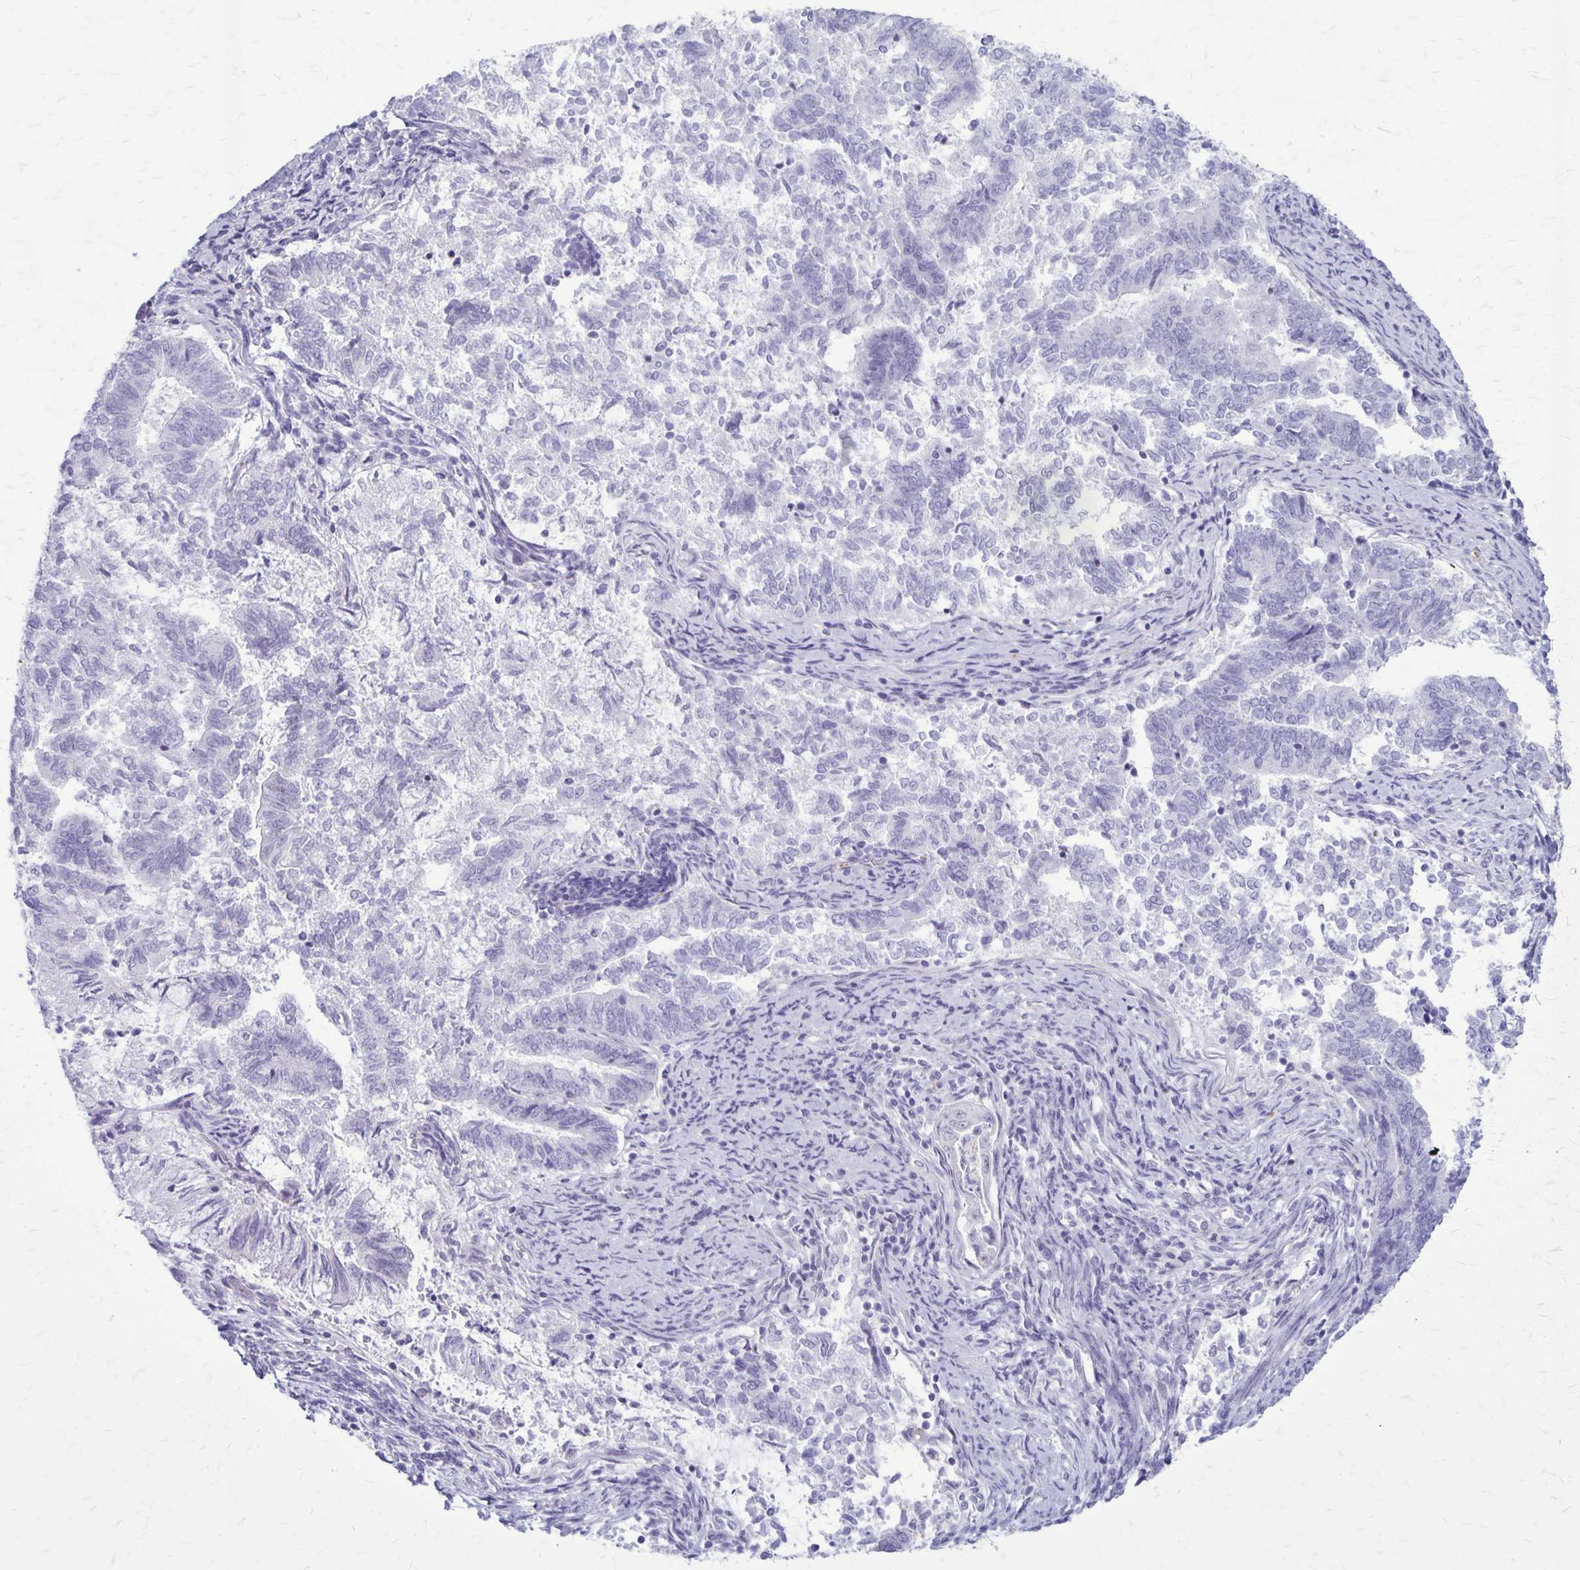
{"staining": {"intensity": "negative", "quantity": "none", "location": "none"}, "tissue": "endometrial cancer", "cell_type": "Tumor cells", "image_type": "cancer", "snomed": [{"axis": "morphology", "description": "Adenocarcinoma, NOS"}, {"axis": "topography", "description": "Endometrium"}], "caption": "Endometrial adenocarcinoma stained for a protein using immunohistochemistry shows no expression tumor cells.", "gene": "GP9", "patient": {"sex": "female", "age": 65}}